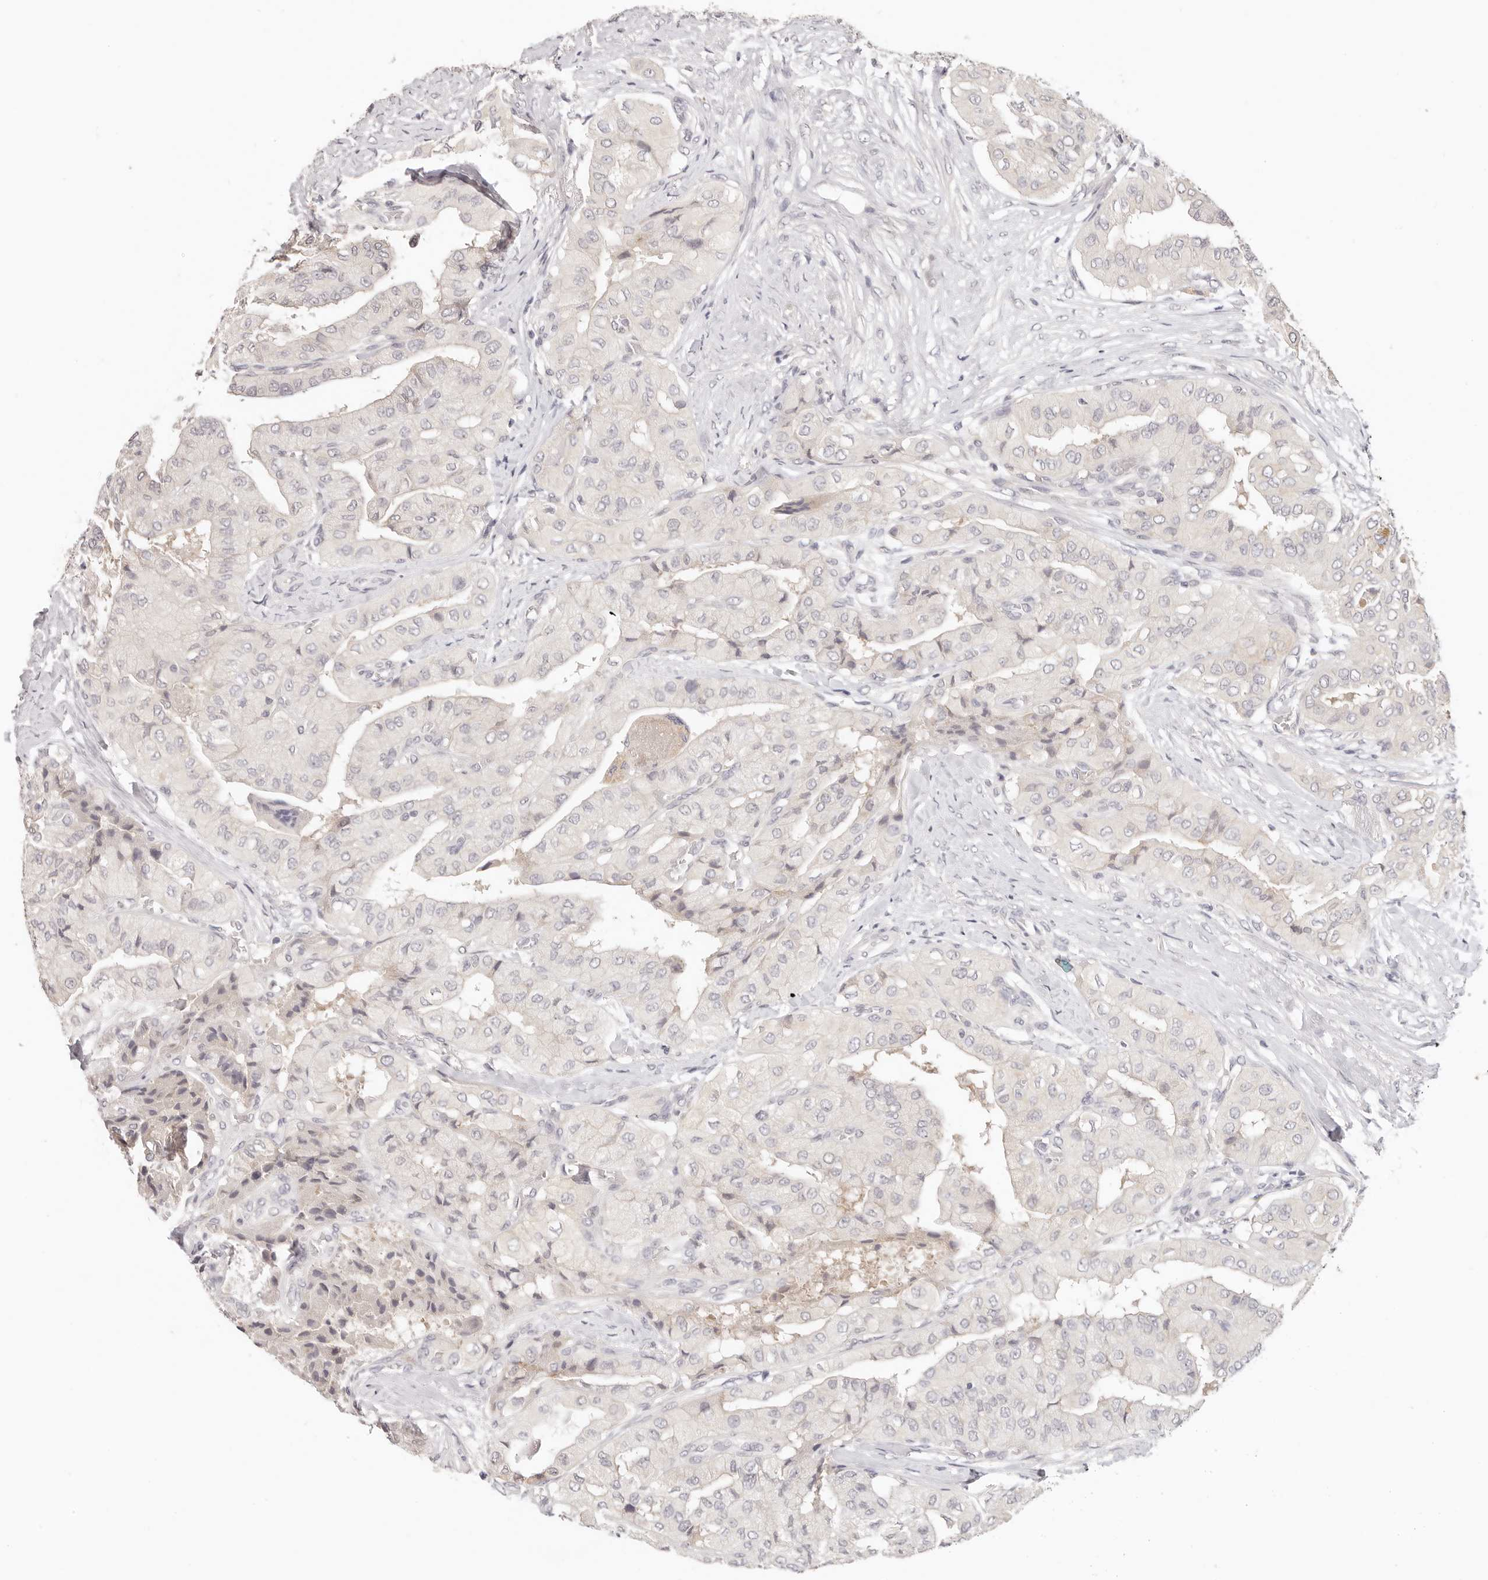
{"staining": {"intensity": "negative", "quantity": "none", "location": "none"}, "tissue": "thyroid cancer", "cell_type": "Tumor cells", "image_type": "cancer", "snomed": [{"axis": "morphology", "description": "Papillary adenocarcinoma, NOS"}, {"axis": "topography", "description": "Thyroid gland"}], "caption": "Immunohistochemical staining of human thyroid cancer (papillary adenocarcinoma) demonstrates no significant expression in tumor cells.", "gene": "GGPS1", "patient": {"sex": "female", "age": 59}}